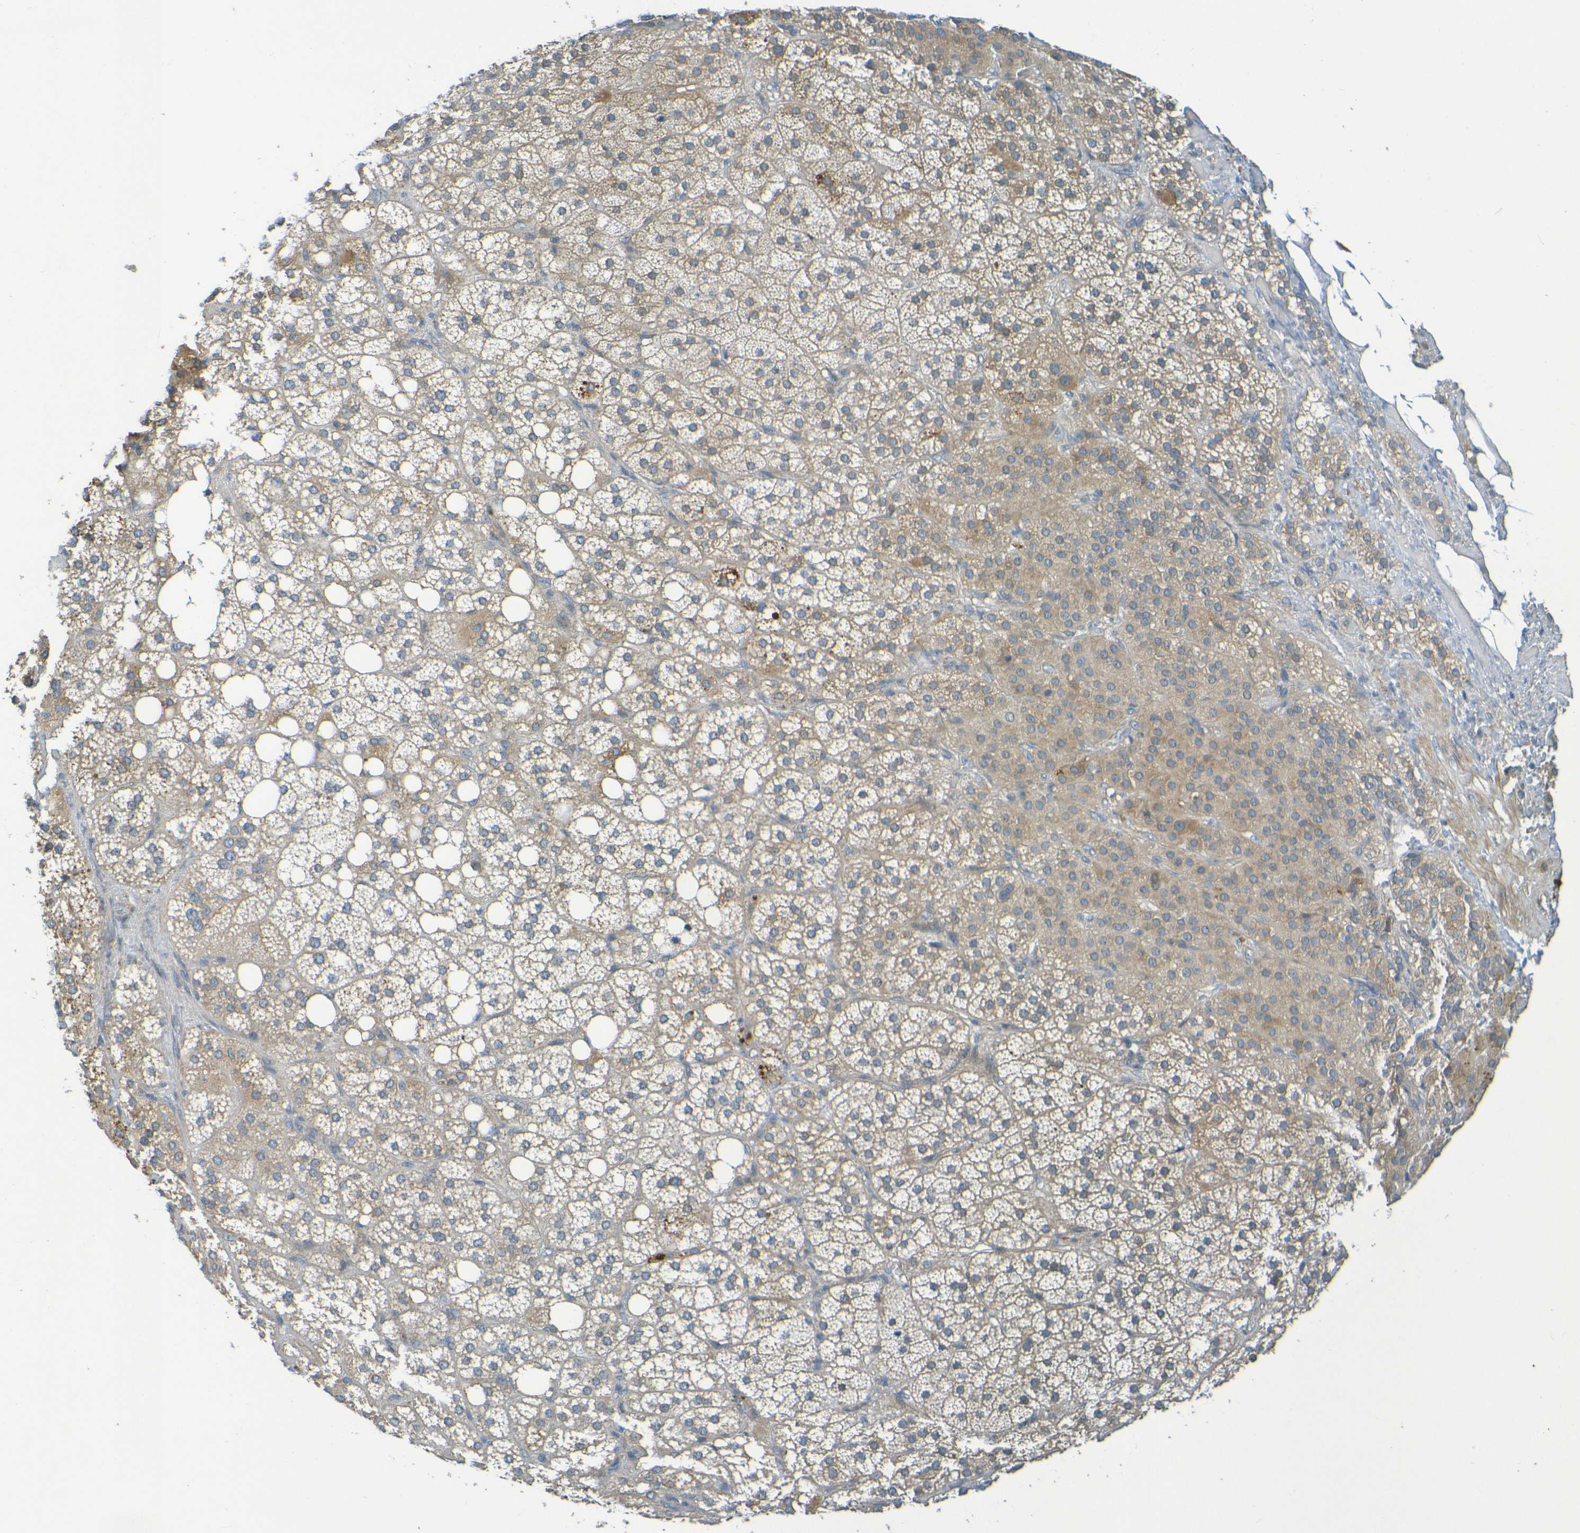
{"staining": {"intensity": "weak", "quantity": "25%-75%", "location": "cytoplasmic/membranous"}, "tissue": "adrenal gland", "cell_type": "Glandular cells", "image_type": "normal", "snomed": [{"axis": "morphology", "description": "Normal tissue, NOS"}, {"axis": "topography", "description": "Adrenal gland"}], "caption": "Brown immunohistochemical staining in benign adrenal gland reveals weak cytoplasmic/membranous expression in about 25%-75% of glandular cells.", "gene": "CYP4F2", "patient": {"sex": "female", "age": 59}}